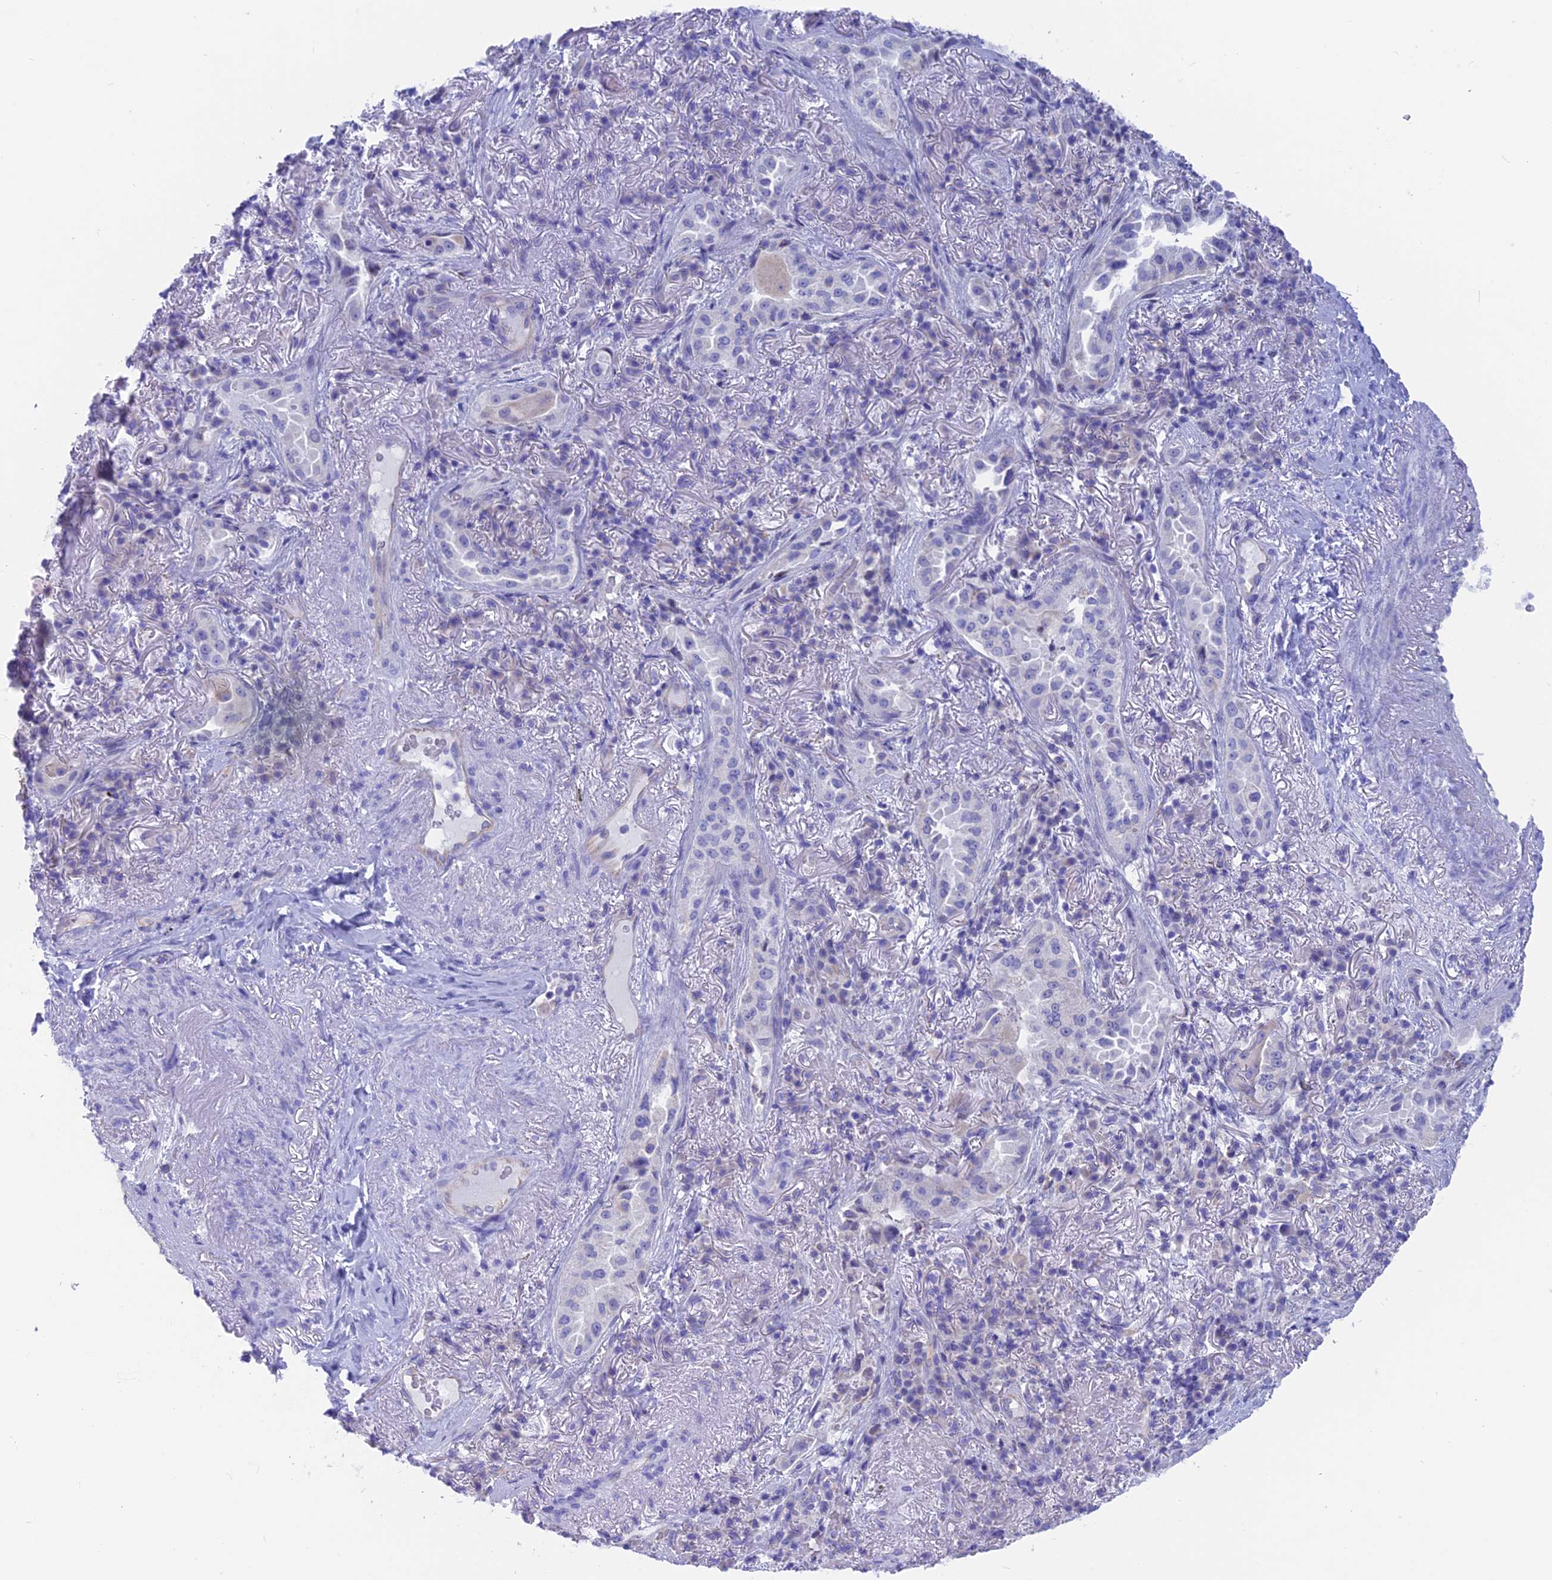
{"staining": {"intensity": "negative", "quantity": "none", "location": "none"}, "tissue": "lung cancer", "cell_type": "Tumor cells", "image_type": "cancer", "snomed": [{"axis": "morphology", "description": "Adenocarcinoma, NOS"}, {"axis": "topography", "description": "Lung"}], "caption": "IHC micrograph of neoplastic tissue: lung adenocarcinoma stained with DAB demonstrates no significant protein expression in tumor cells.", "gene": "GNGT2", "patient": {"sex": "female", "age": 69}}